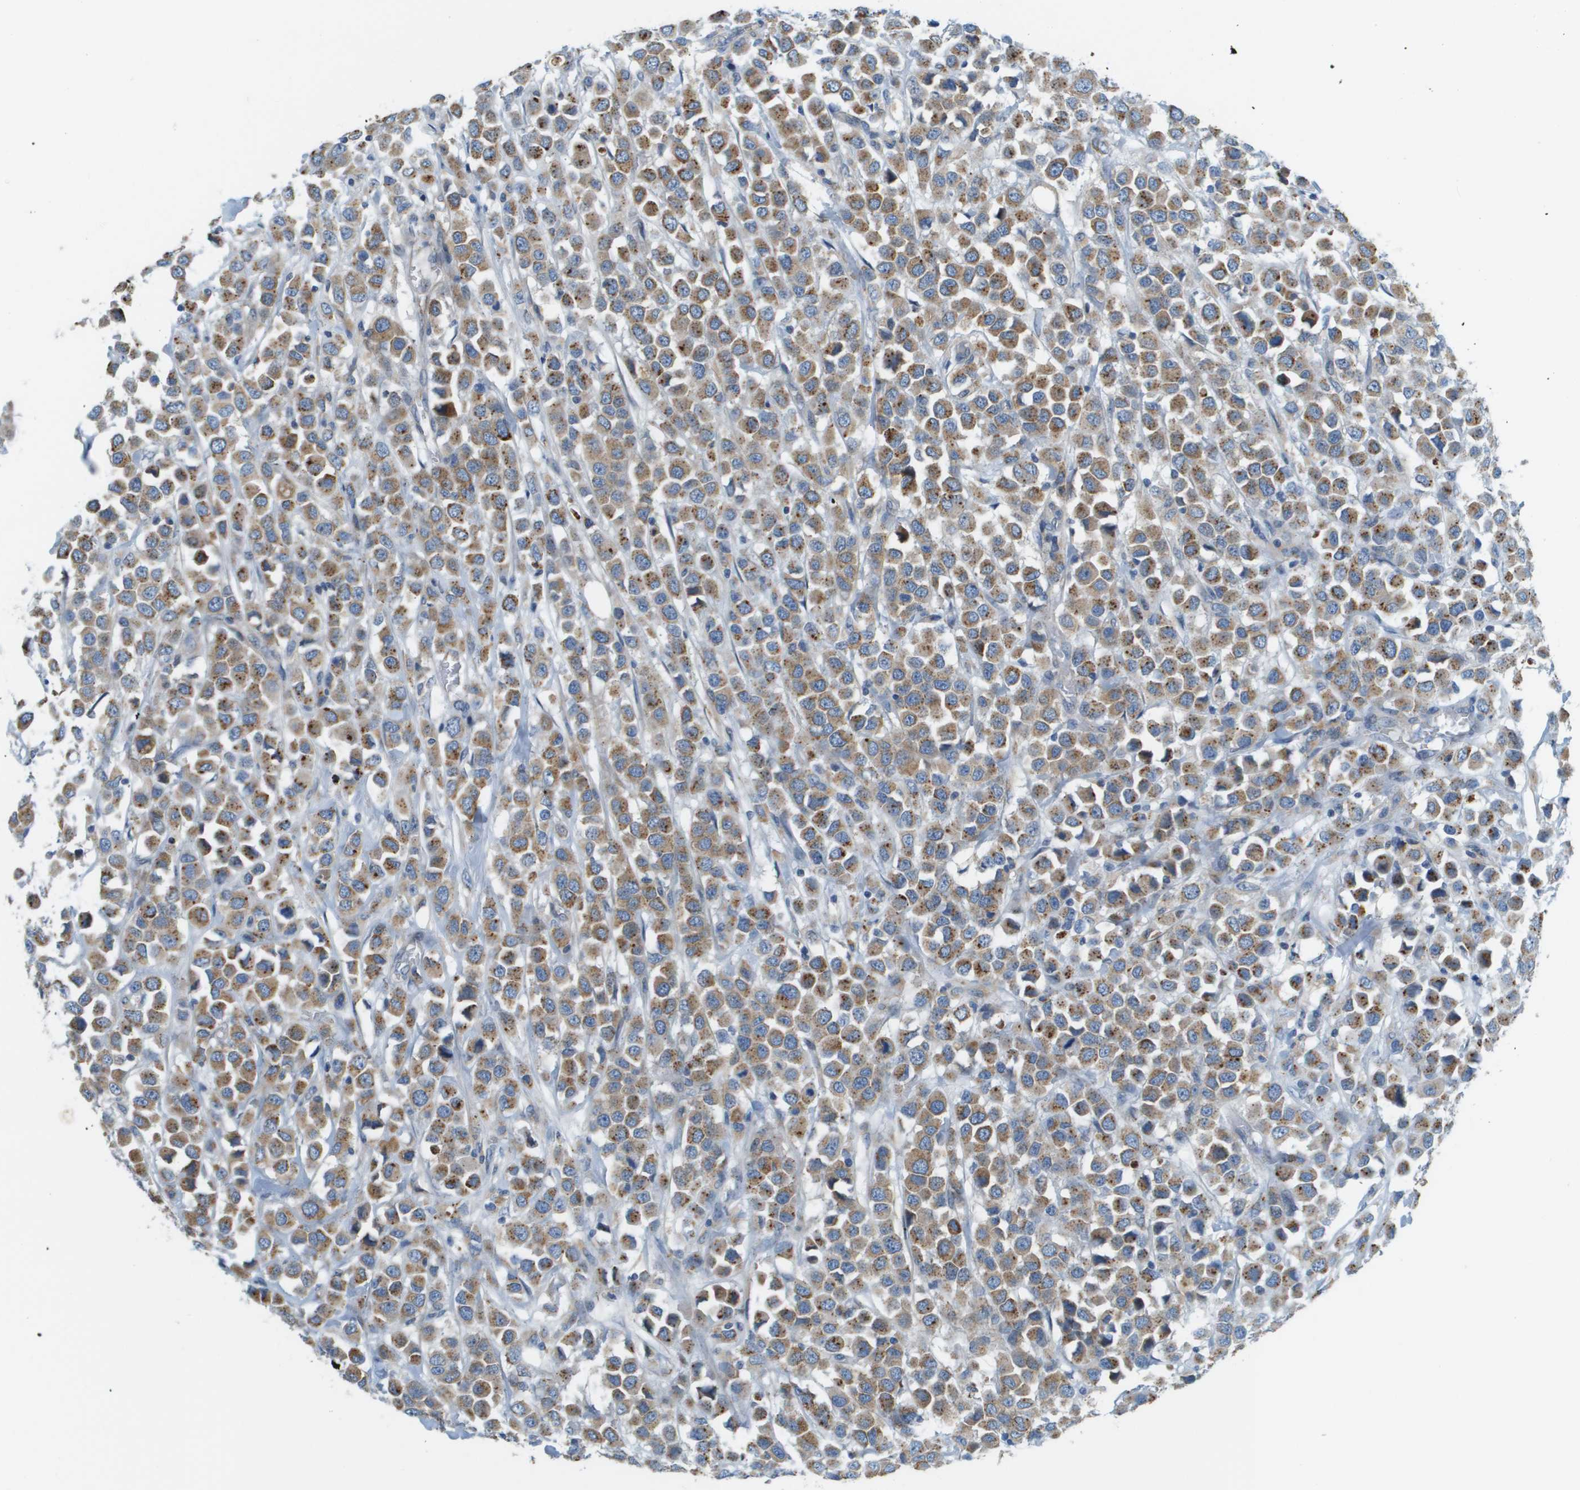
{"staining": {"intensity": "moderate", "quantity": ">75%", "location": "cytoplasmic/membranous"}, "tissue": "breast cancer", "cell_type": "Tumor cells", "image_type": "cancer", "snomed": [{"axis": "morphology", "description": "Duct carcinoma"}, {"axis": "topography", "description": "Breast"}], "caption": "There is medium levels of moderate cytoplasmic/membranous positivity in tumor cells of breast intraductal carcinoma, as demonstrated by immunohistochemical staining (brown color).", "gene": "MYH11", "patient": {"sex": "female", "age": 61}}